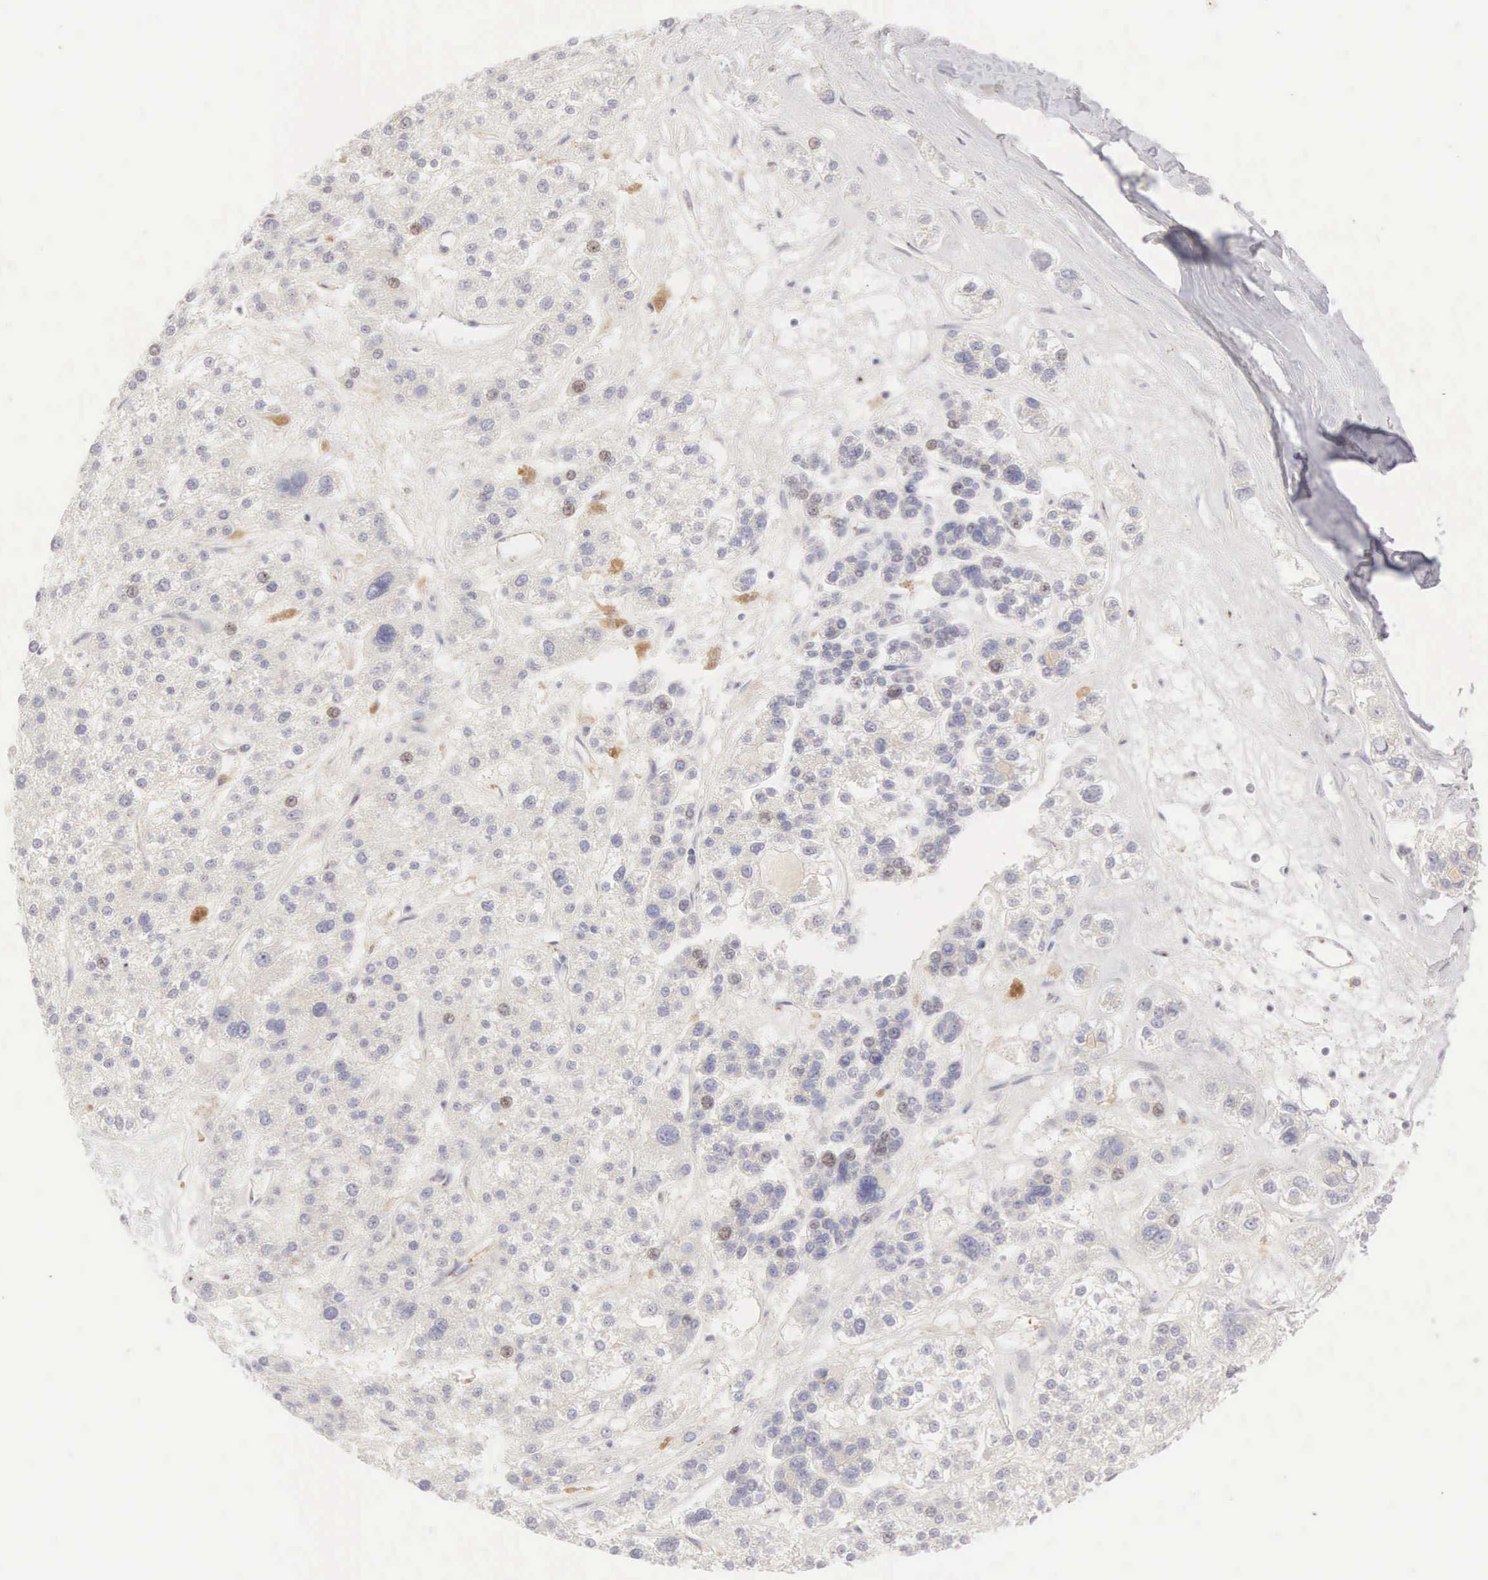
{"staining": {"intensity": "negative", "quantity": "none", "location": "none"}, "tissue": "liver cancer", "cell_type": "Tumor cells", "image_type": "cancer", "snomed": [{"axis": "morphology", "description": "Carcinoma, Hepatocellular, NOS"}, {"axis": "topography", "description": "Liver"}], "caption": "Tumor cells are negative for protein expression in human liver cancer (hepatocellular carcinoma).", "gene": "CD1A", "patient": {"sex": "female", "age": 85}}